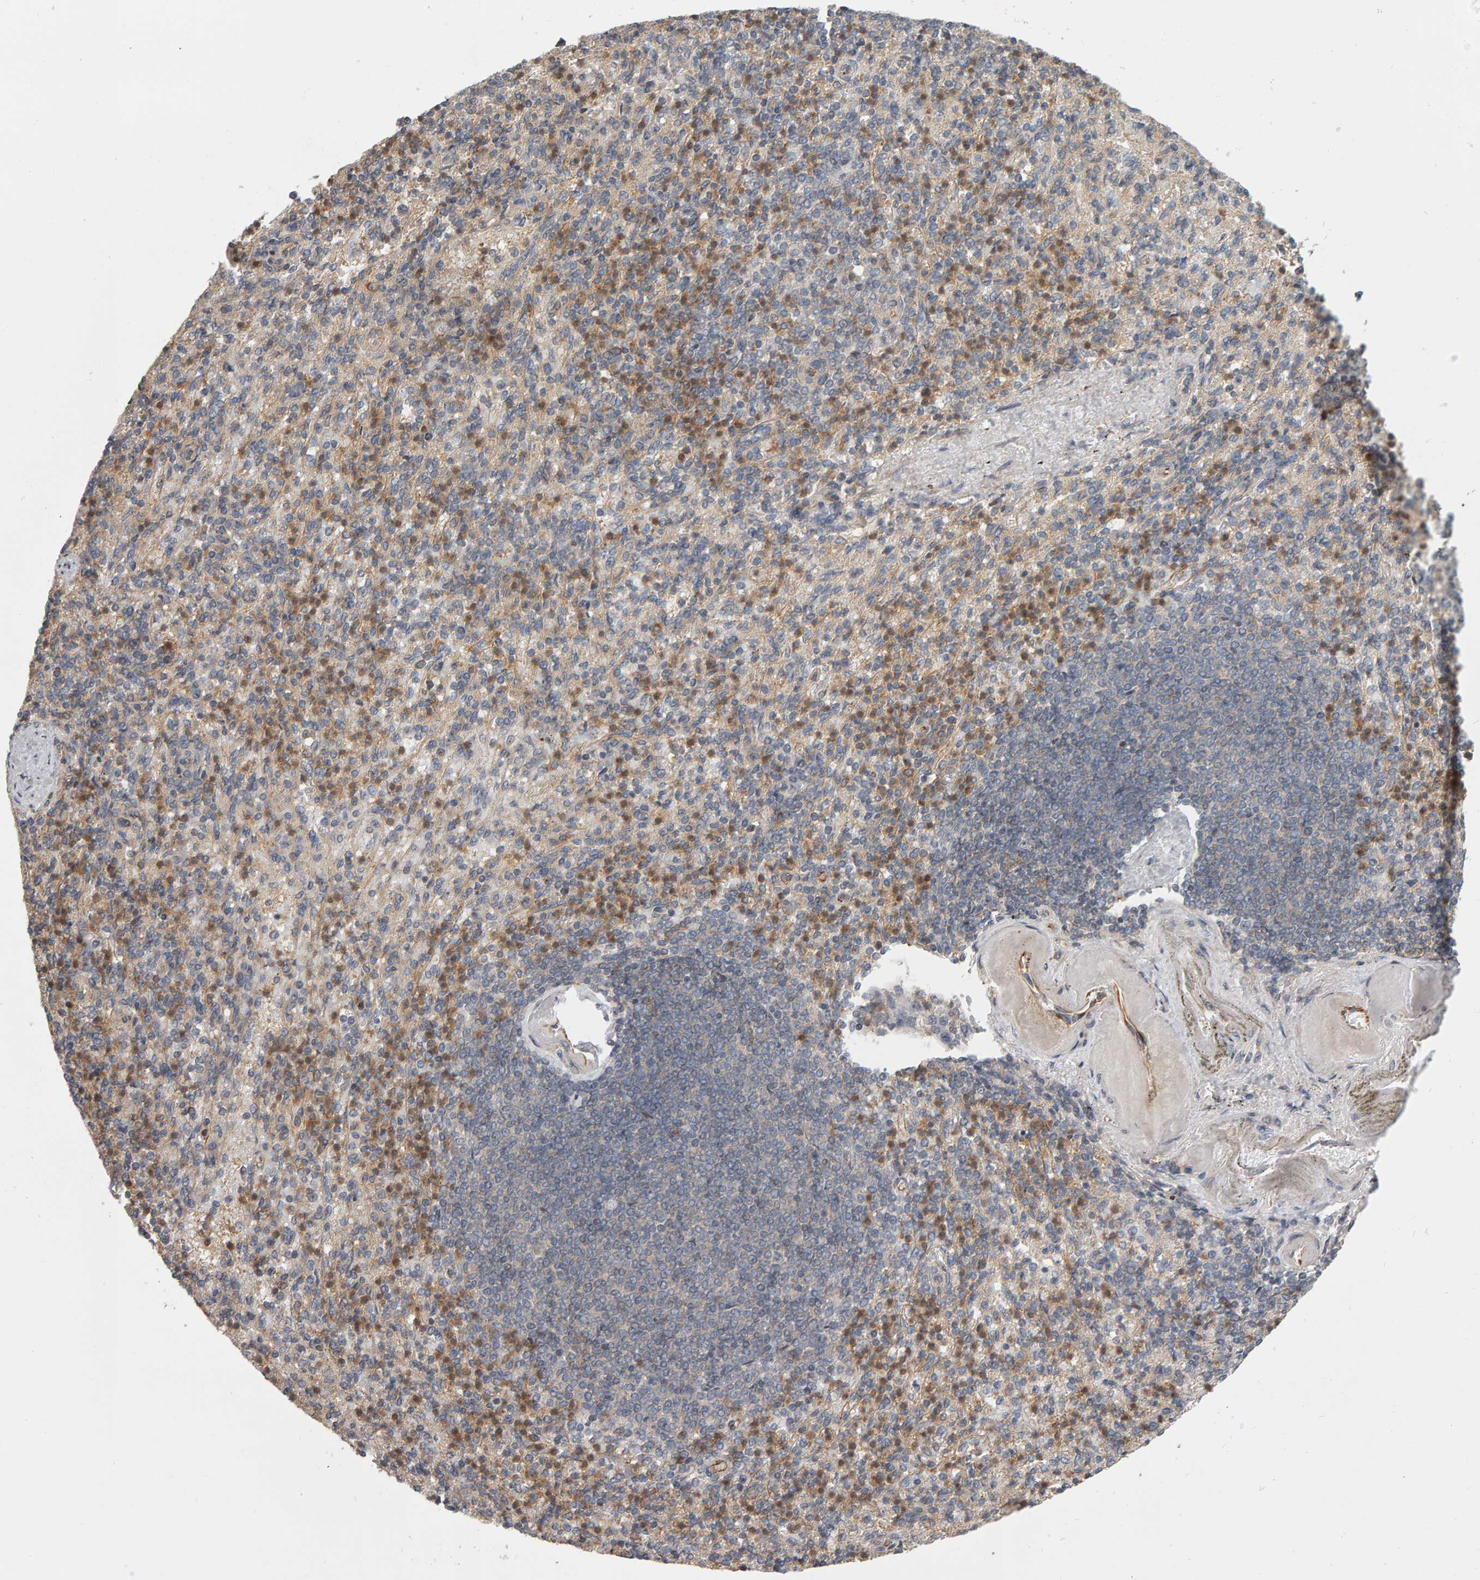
{"staining": {"intensity": "moderate", "quantity": ">75%", "location": "cytoplasmic/membranous"}, "tissue": "spleen", "cell_type": "Cells in red pulp", "image_type": "normal", "snomed": [{"axis": "morphology", "description": "Normal tissue, NOS"}, {"axis": "topography", "description": "Spleen"}], "caption": "Cells in red pulp reveal medium levels of moderate cytoplasmic/membranous expression in approximately >75% of cells in normal human spleen. (DAB IHC, brown staining for protein, blue staining for nuclei).", "gene": "C9orf72", "patient": {"sex": "female", "age": 74}}